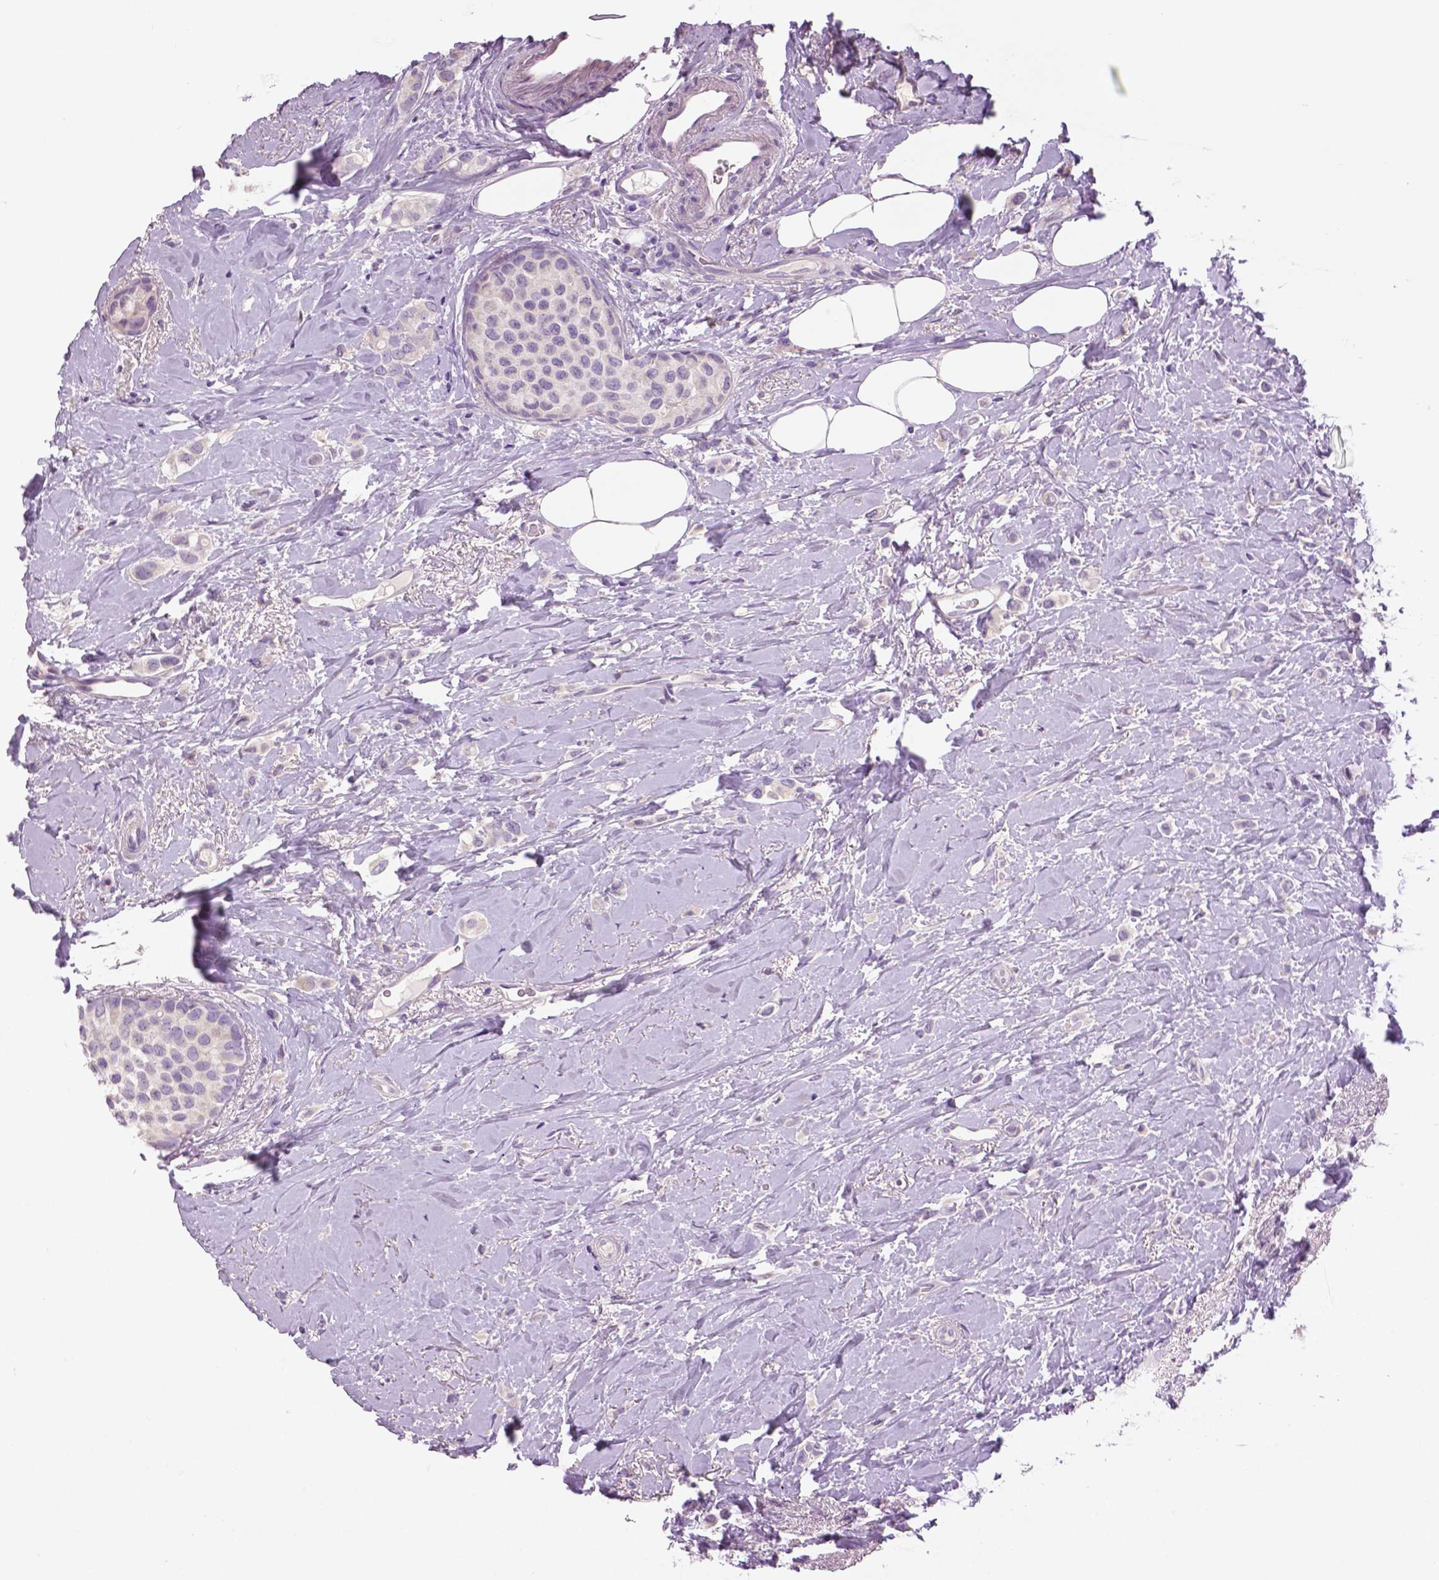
{"staining": {"intensity": "negative", "quantity": "none", "location": "none"}, "tissue": "breast cancer", "cell_type": "Tumor cells", "image_type": "cancer", "snomed": [{"axis": "morphology", "description": "Lobular carcinoma"}, {"axis": "topography", "description": "Breast"}], "caption": "Immunohistochemical staining of lobular carcinoma (breast) demonstrates no significant expression in tumor cells.", "gene": "DNAH12", "patient": {"sex": "female", "age": 66}}